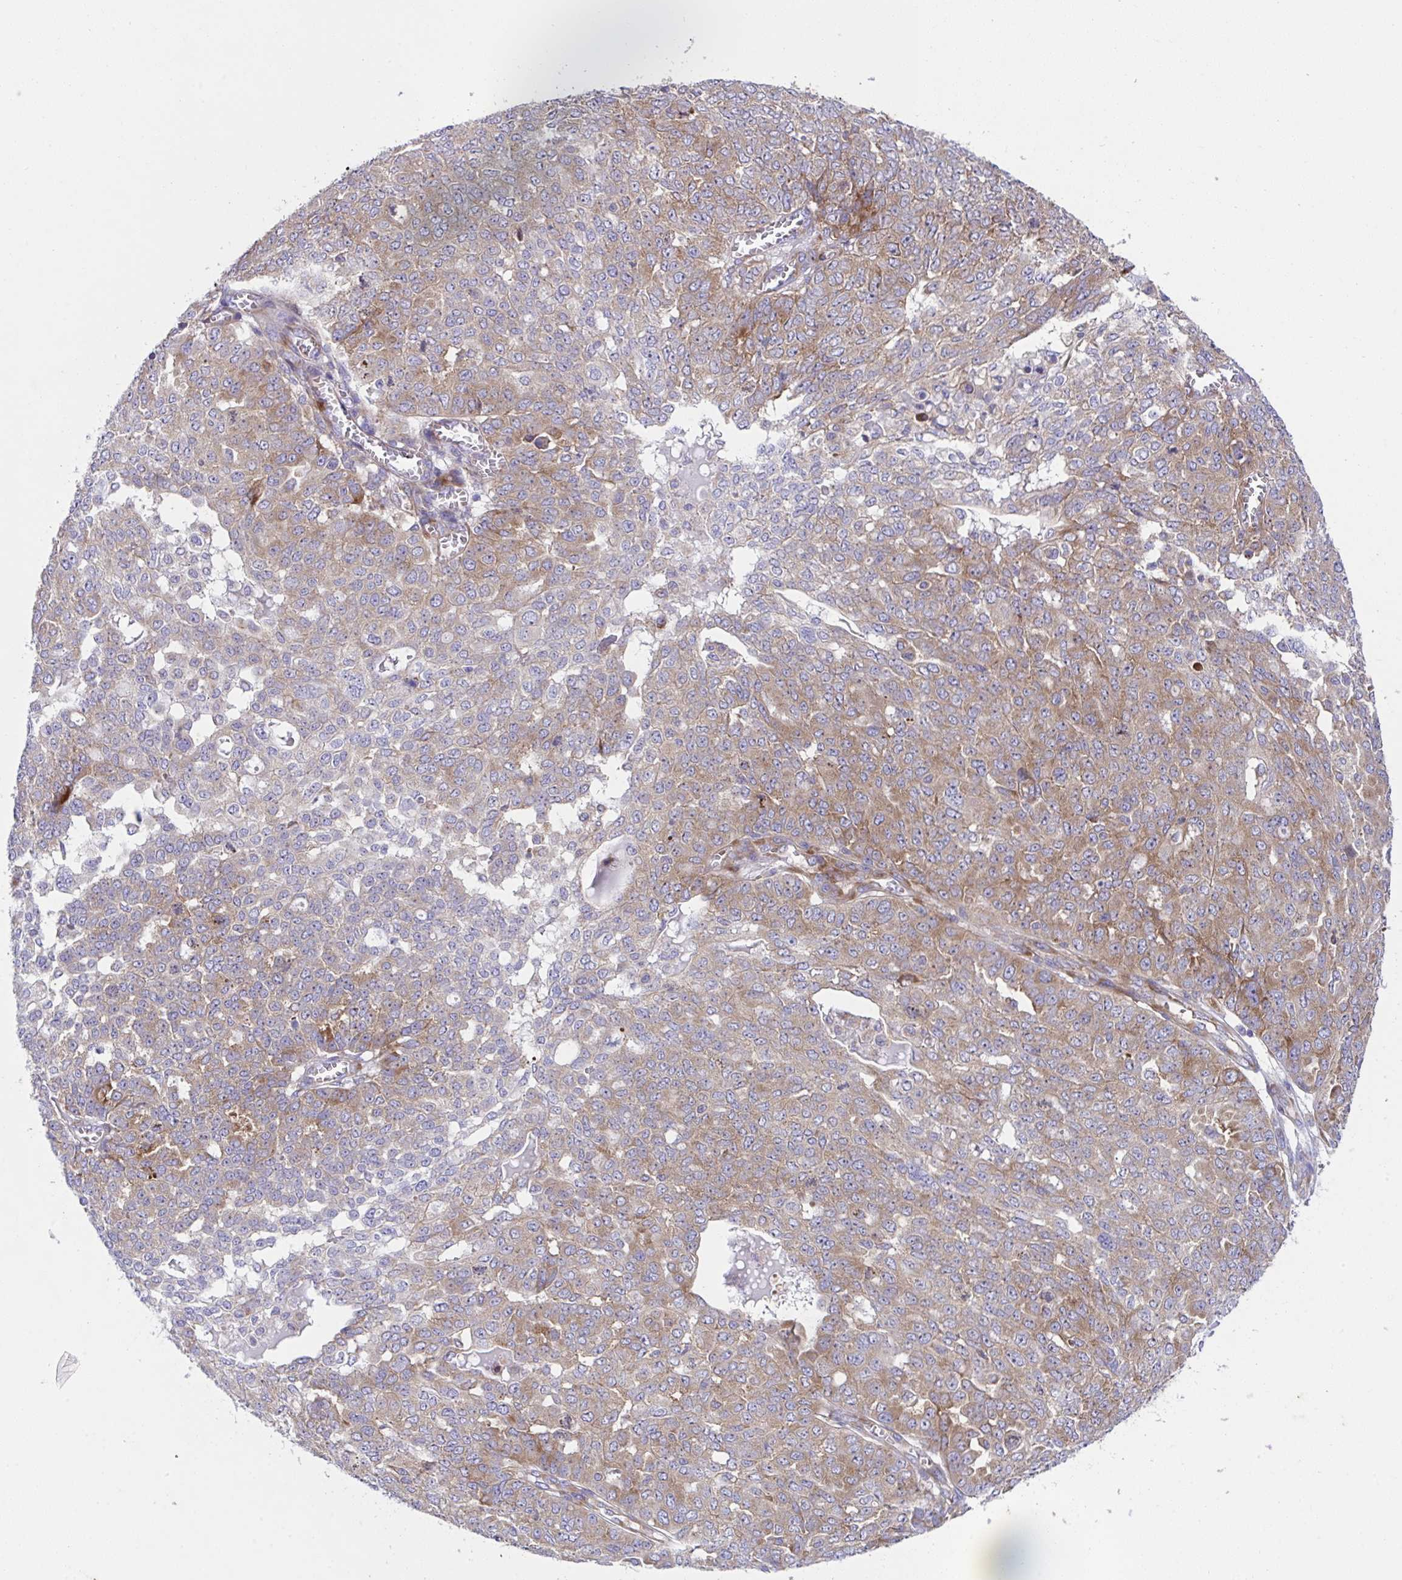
{"staining": {"intensity": "moderate", "quantity": "25%-75%", "location": "cytoplasmic/membranous"}, "tissue": "ovarian cancer", "cell_type": "Tumor cells", "image_type": "cancer", "snomed": [{"axis": "morphology", "description": "Cystadenocarcinoma, serous, NOS"}, {"axis": "topography", "description": "Soft tissue"}, {"axis": "topography", "description": "Ovary"}], "caption": "Protein analysis of serous cystadenocarcinoma (ovarian) tissue shows moderate cytoplasmic/membranous expression in about 25%-75% of tumor cells.", "gene": "FAU", "patient": {"sex": "female", "age": 57}}